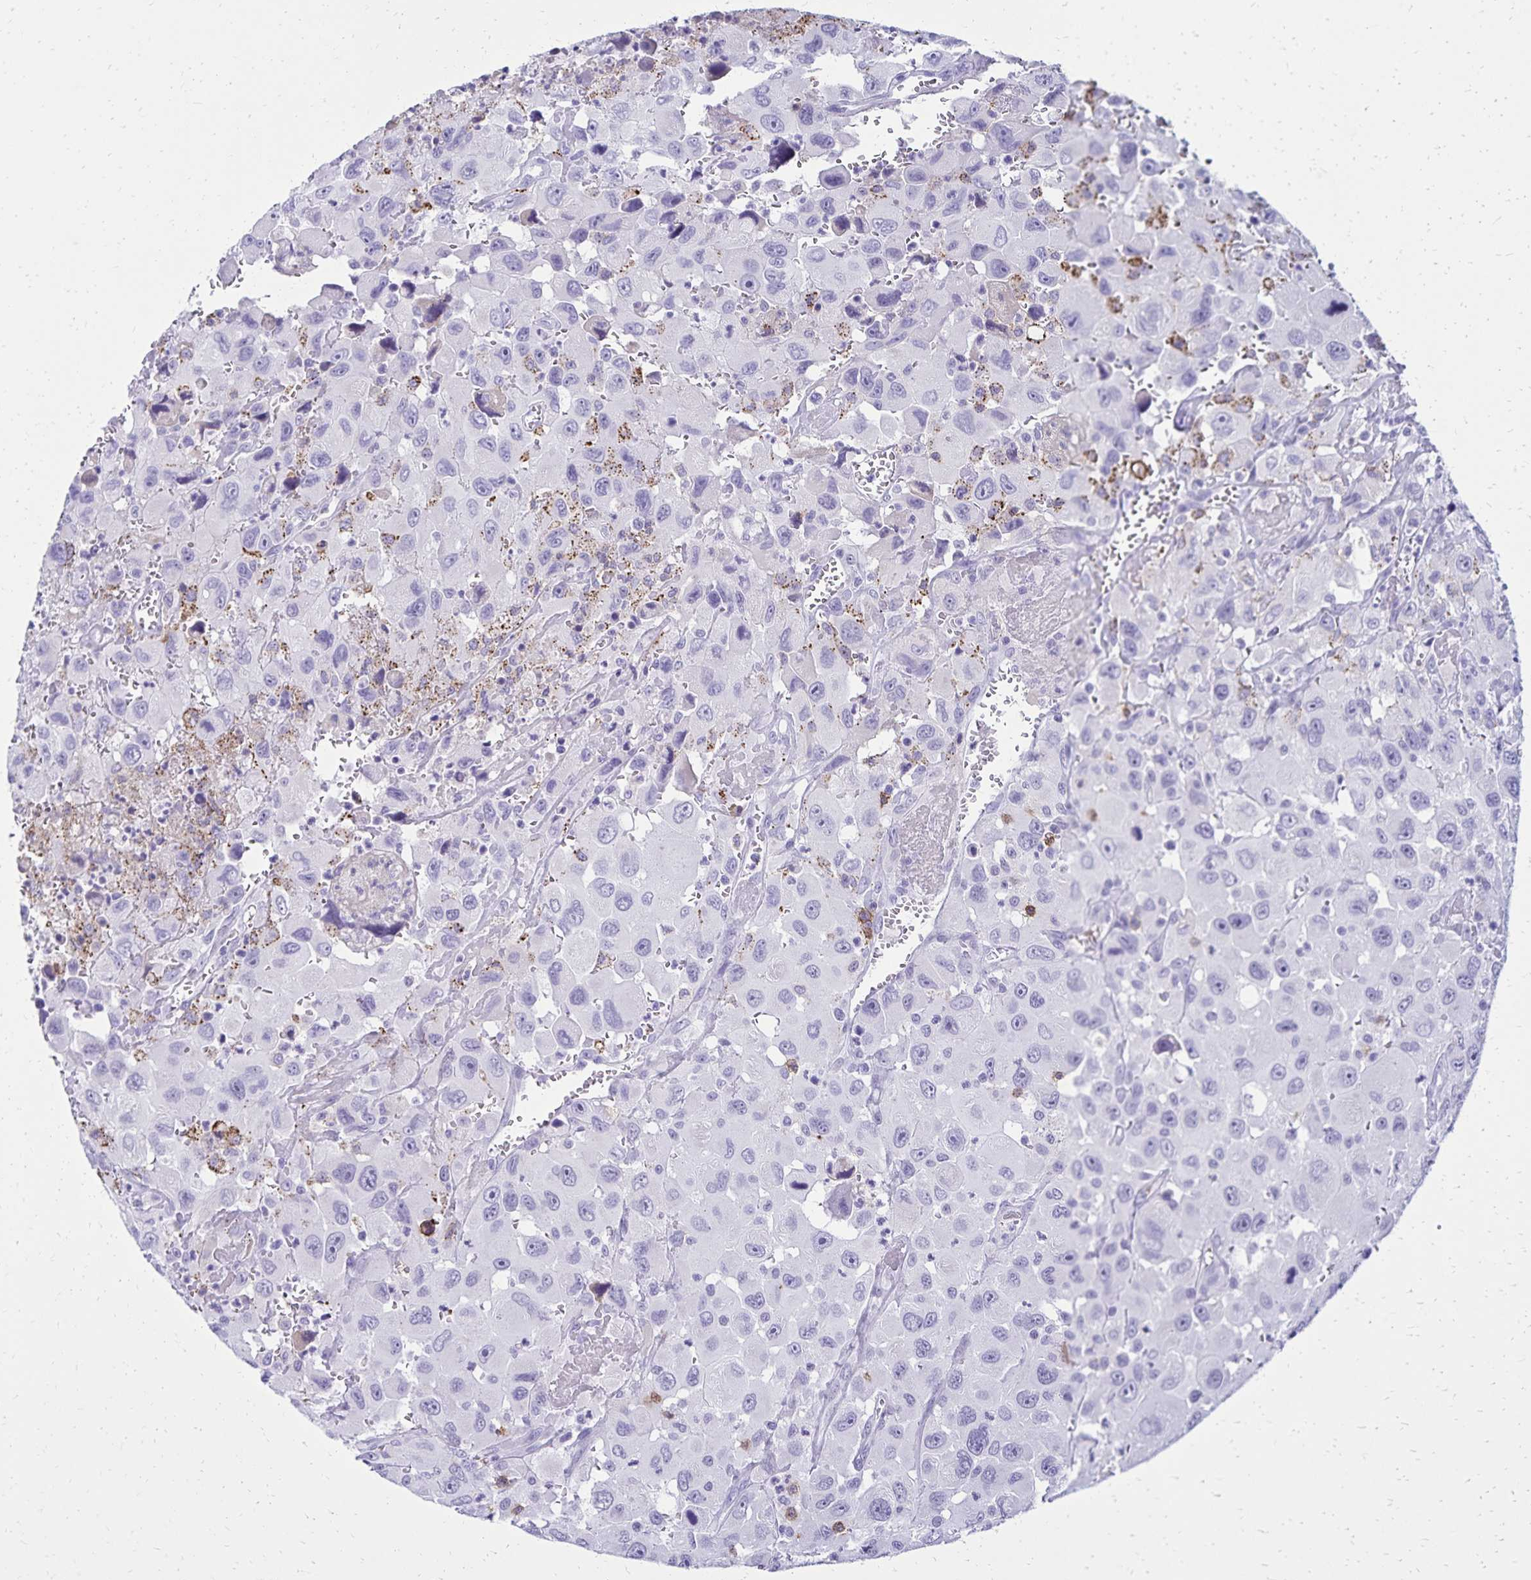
{"staining": {"intensity": "negative", "quantity": "none", "location": "none"}, "tissue": "head and neck cancer", "cell_type": "Tumor cells", "image_type": "cancer", "snomed": [{"axis": "morphology", "description": "Squamous cell carcinoma, NOS"}, {"axis": "morphology", "description": "Squamous cell carcinoma, metastatic, NOS"}, {"axis": "topography", "description": "Oral tissue"}, {"axis": "topography", "description": "Head-Neck"}], "caption": "Micrograph shows no significant protein staining in tumor cells of metastatic squamous cell carcinoma (head and neck). (Brightfield microscopy of DAB IHC at high magnification).", "gene": "CD27", "patient": {"sex": "female", "age": 85}}